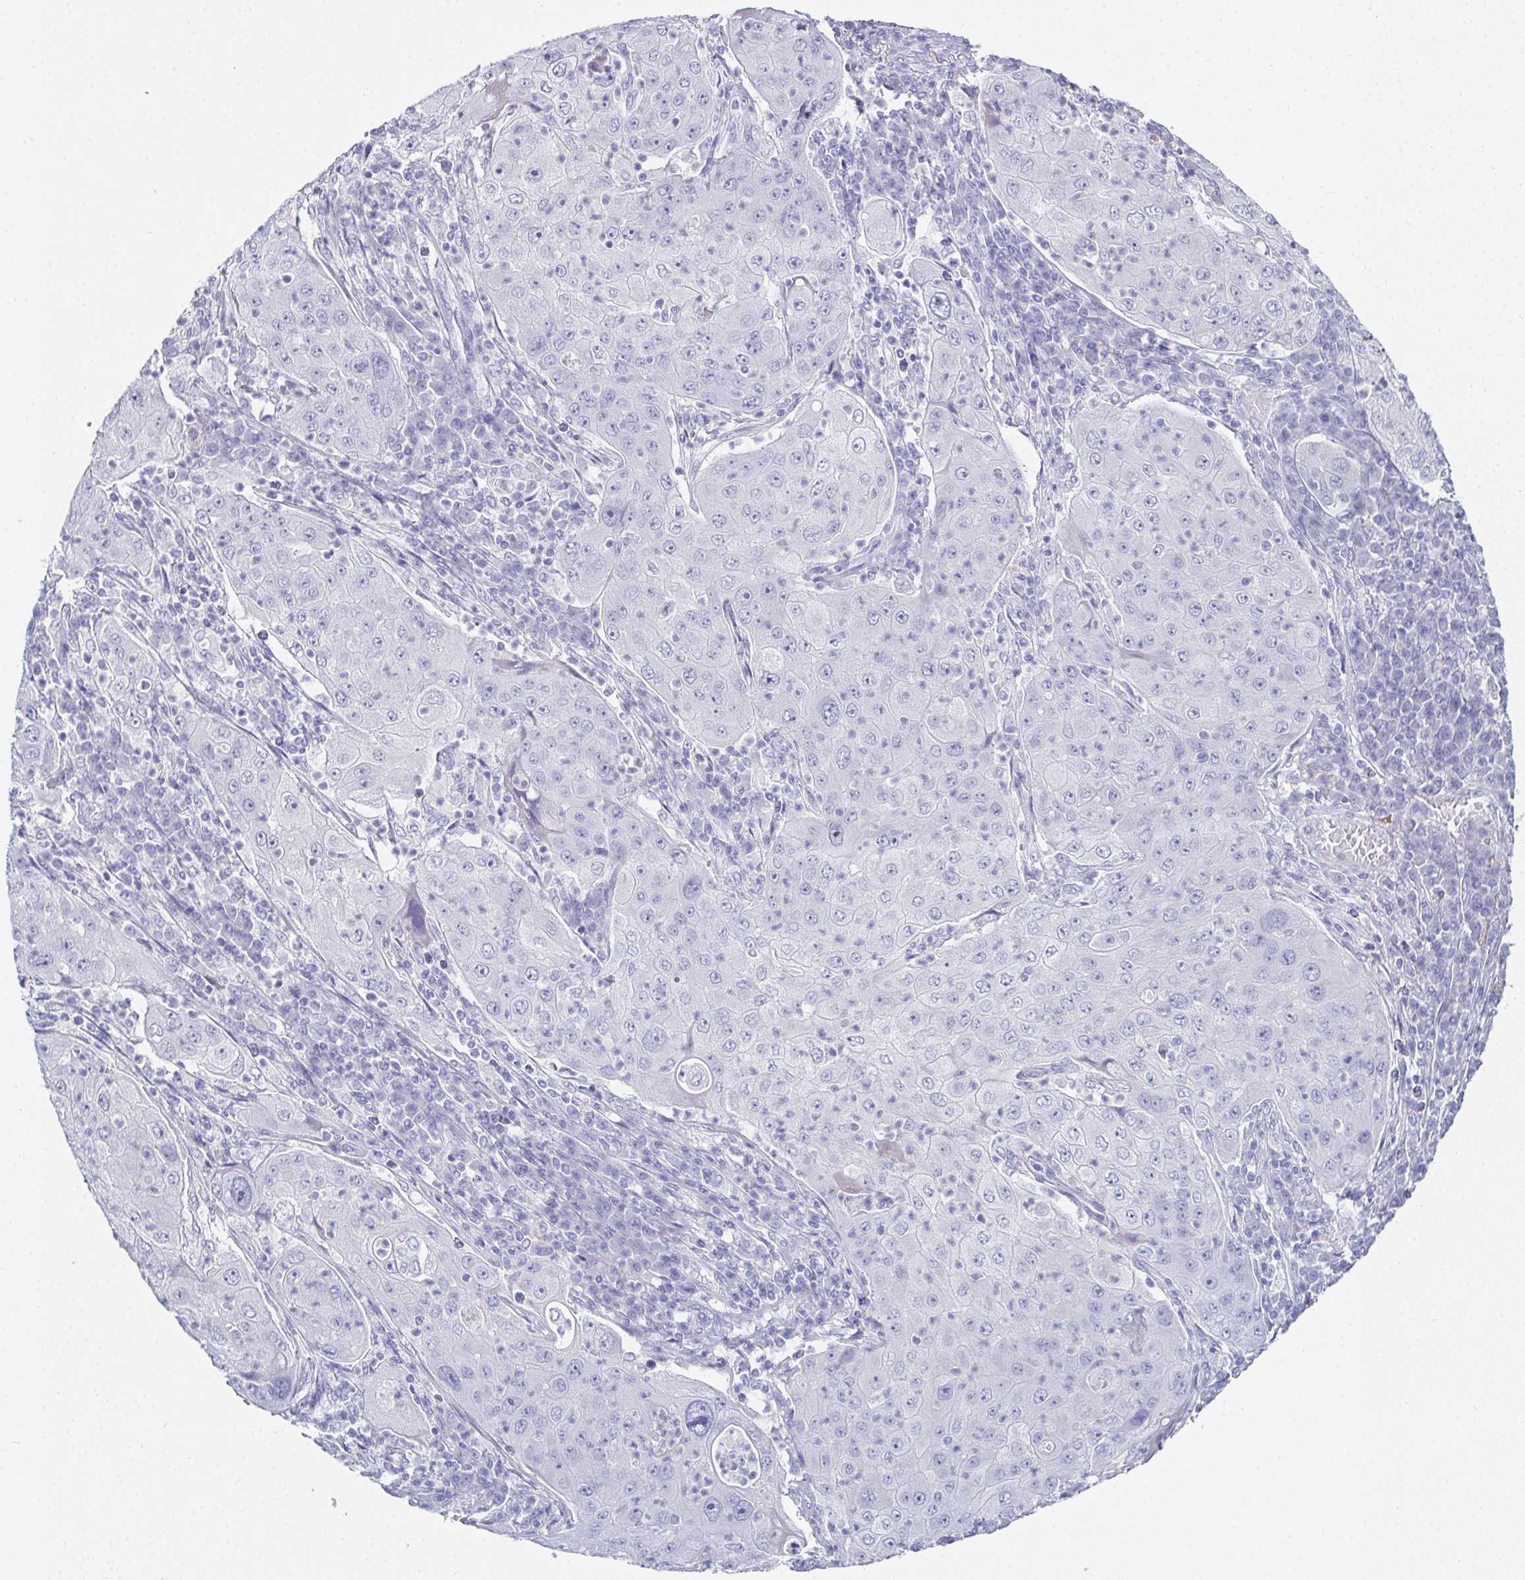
{"staining": {"intensity": "negative", "quantity": "none", "location": "none"}, "tissue": "lung cancer", "cell_type": "Tumor cells", "image_type": "cancer", "snomed": [{"axis": "morphology", "description": "Squamous cell carcinoma, NOS"}, {"axis": "topography", "description": "Lung"}], "caption": "A photomicrograph of lung cancer (squamous cell carcinoma) stained for a protein exhibits no brown staining in tumor cells.", "gene": "SYCP1", "patient": {"sex": "female", "age": 59}}